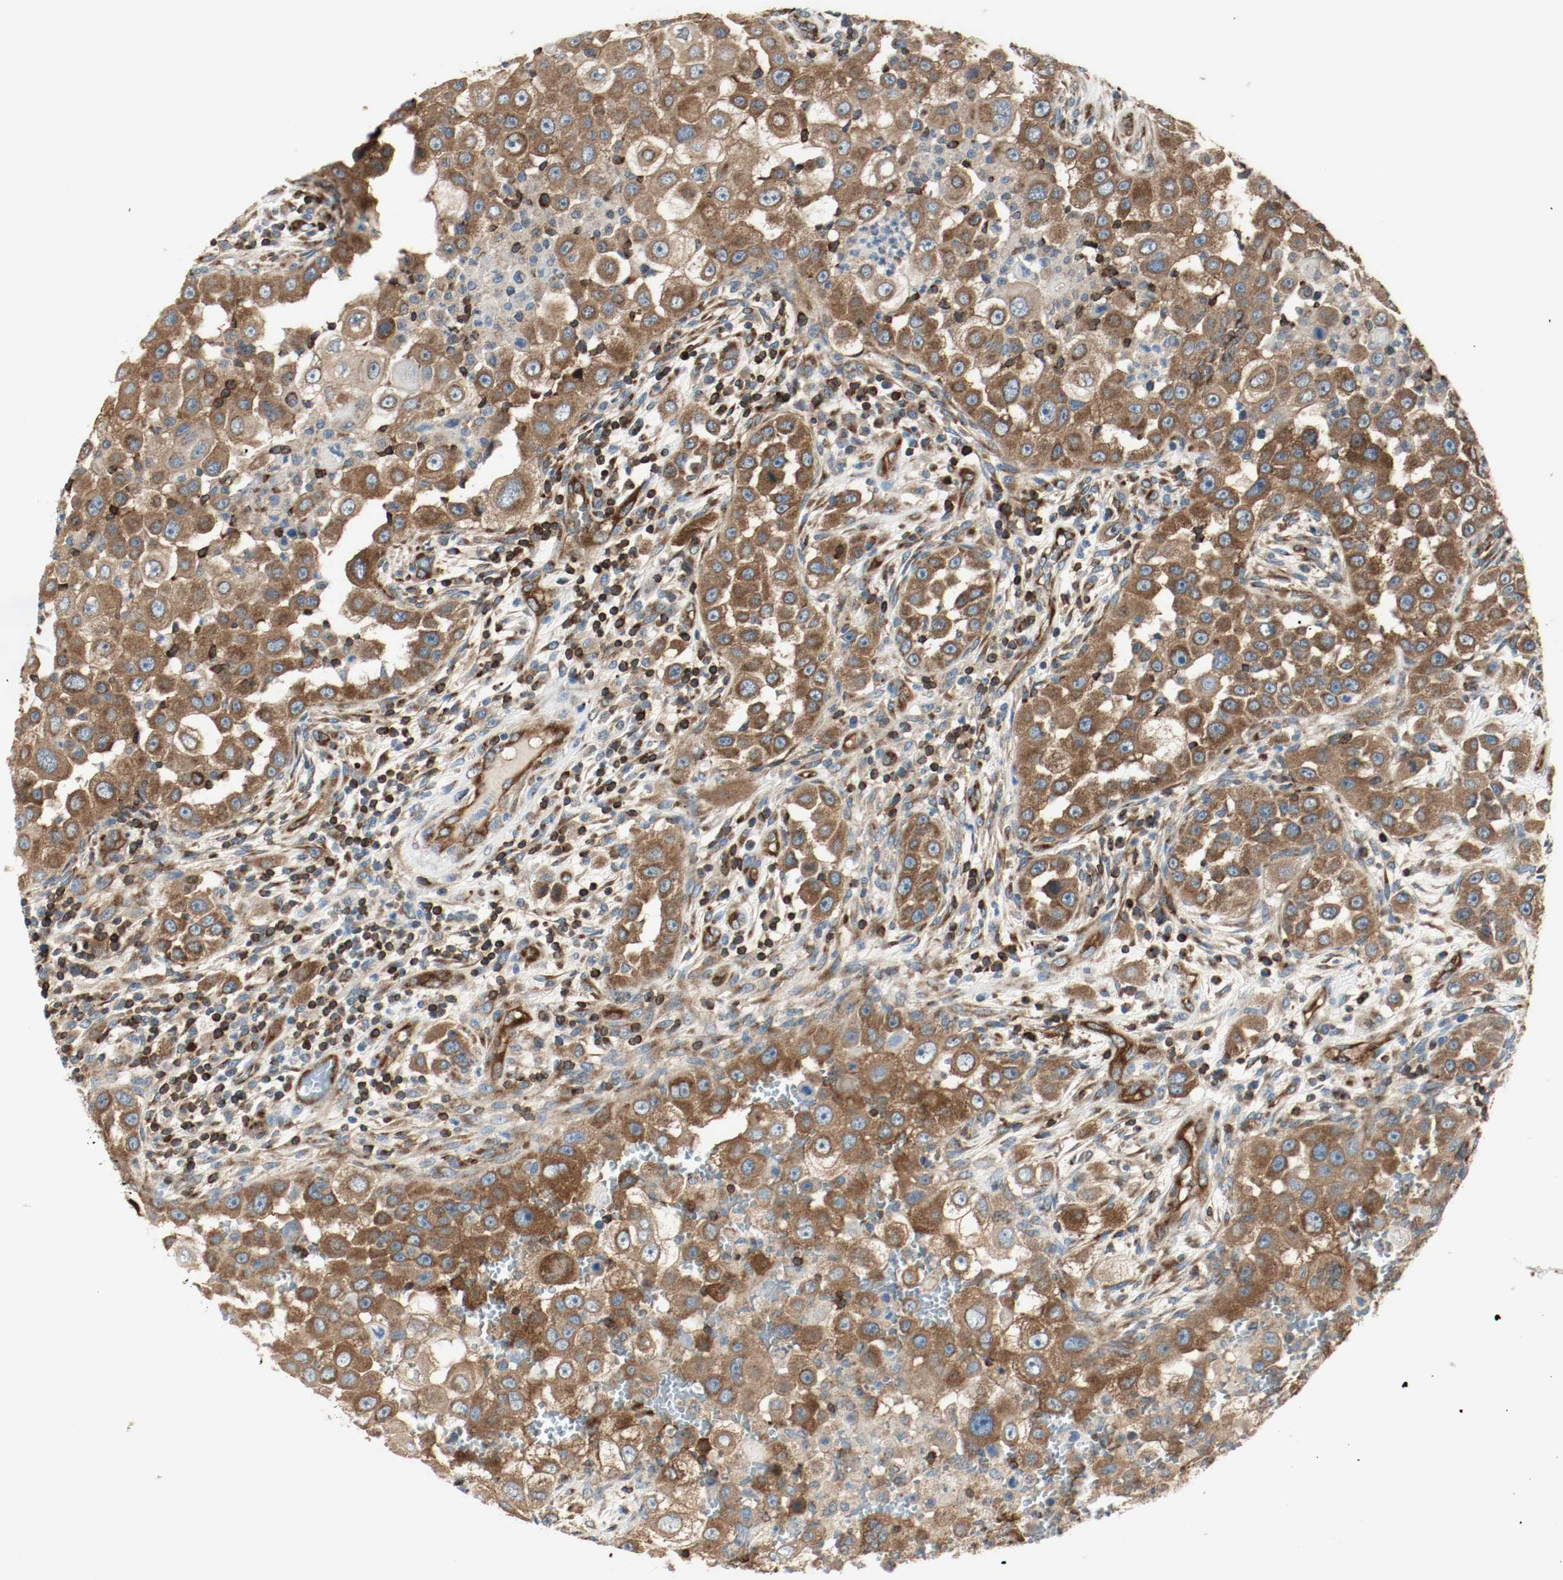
{"staining": {"intensity": "strong", "quantity": ">75%", "location": "cytoplasmic/membranous"}, "tissue": "head and neck cancer", "cell_type": "Tumor cells", "image_type": "cancer", "snomed": [{"axis": "morphology", "description": "Carcinoma, NOS"}, {"axis": "topography", "description": "Head-Neck"}], "caption": "Head and neck cancer stained with a protein marker shows strong staining in tumor cells.", "gene": "PLCG1", "patient": {"sex": "male", "age": 87}}